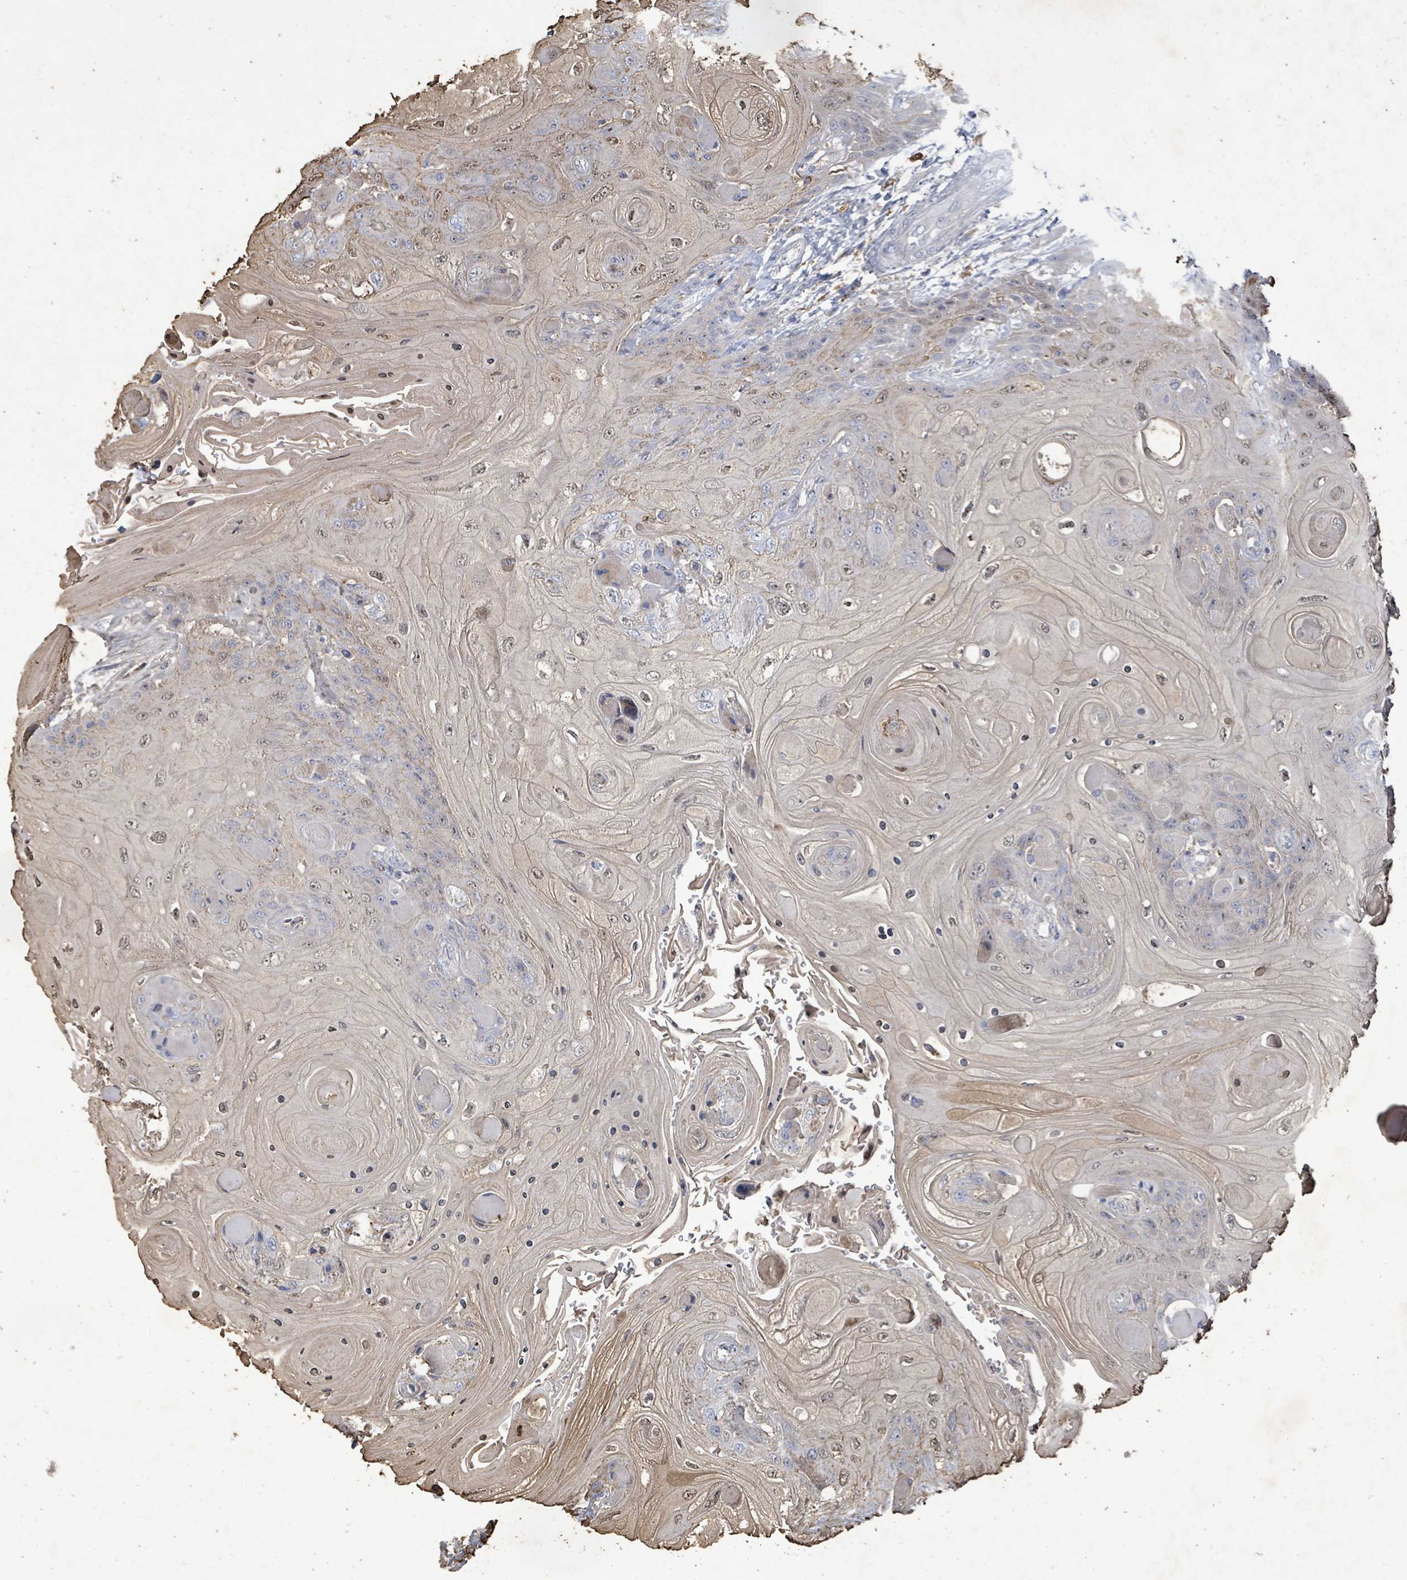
{"staining": {"intensity": "weak", "quantity": "<25%", "location": "cytoplasmic/membranous,nuclear"}, "tissue": "head and neck cancer", "cell_type": "Tumor cells", "image_type": "cancer", "snomed": [{"axis": "morphology", "description": "Squamous cell carcinoma, NOS"}, {"axis": "topography", "description": "Head-Neck"}], "caption": "The immunohistochemistry image has no significant positivity in tumor cells of head and neck squamous cell carcinoma tissue. The staining is performed using DAB (3,3'-diaminobenzidine) brown chromogen with nuclei counter-stained in using hematoxylin.", "gene": "FAM210A", "patient": {"sex": "female", "age": 43}}